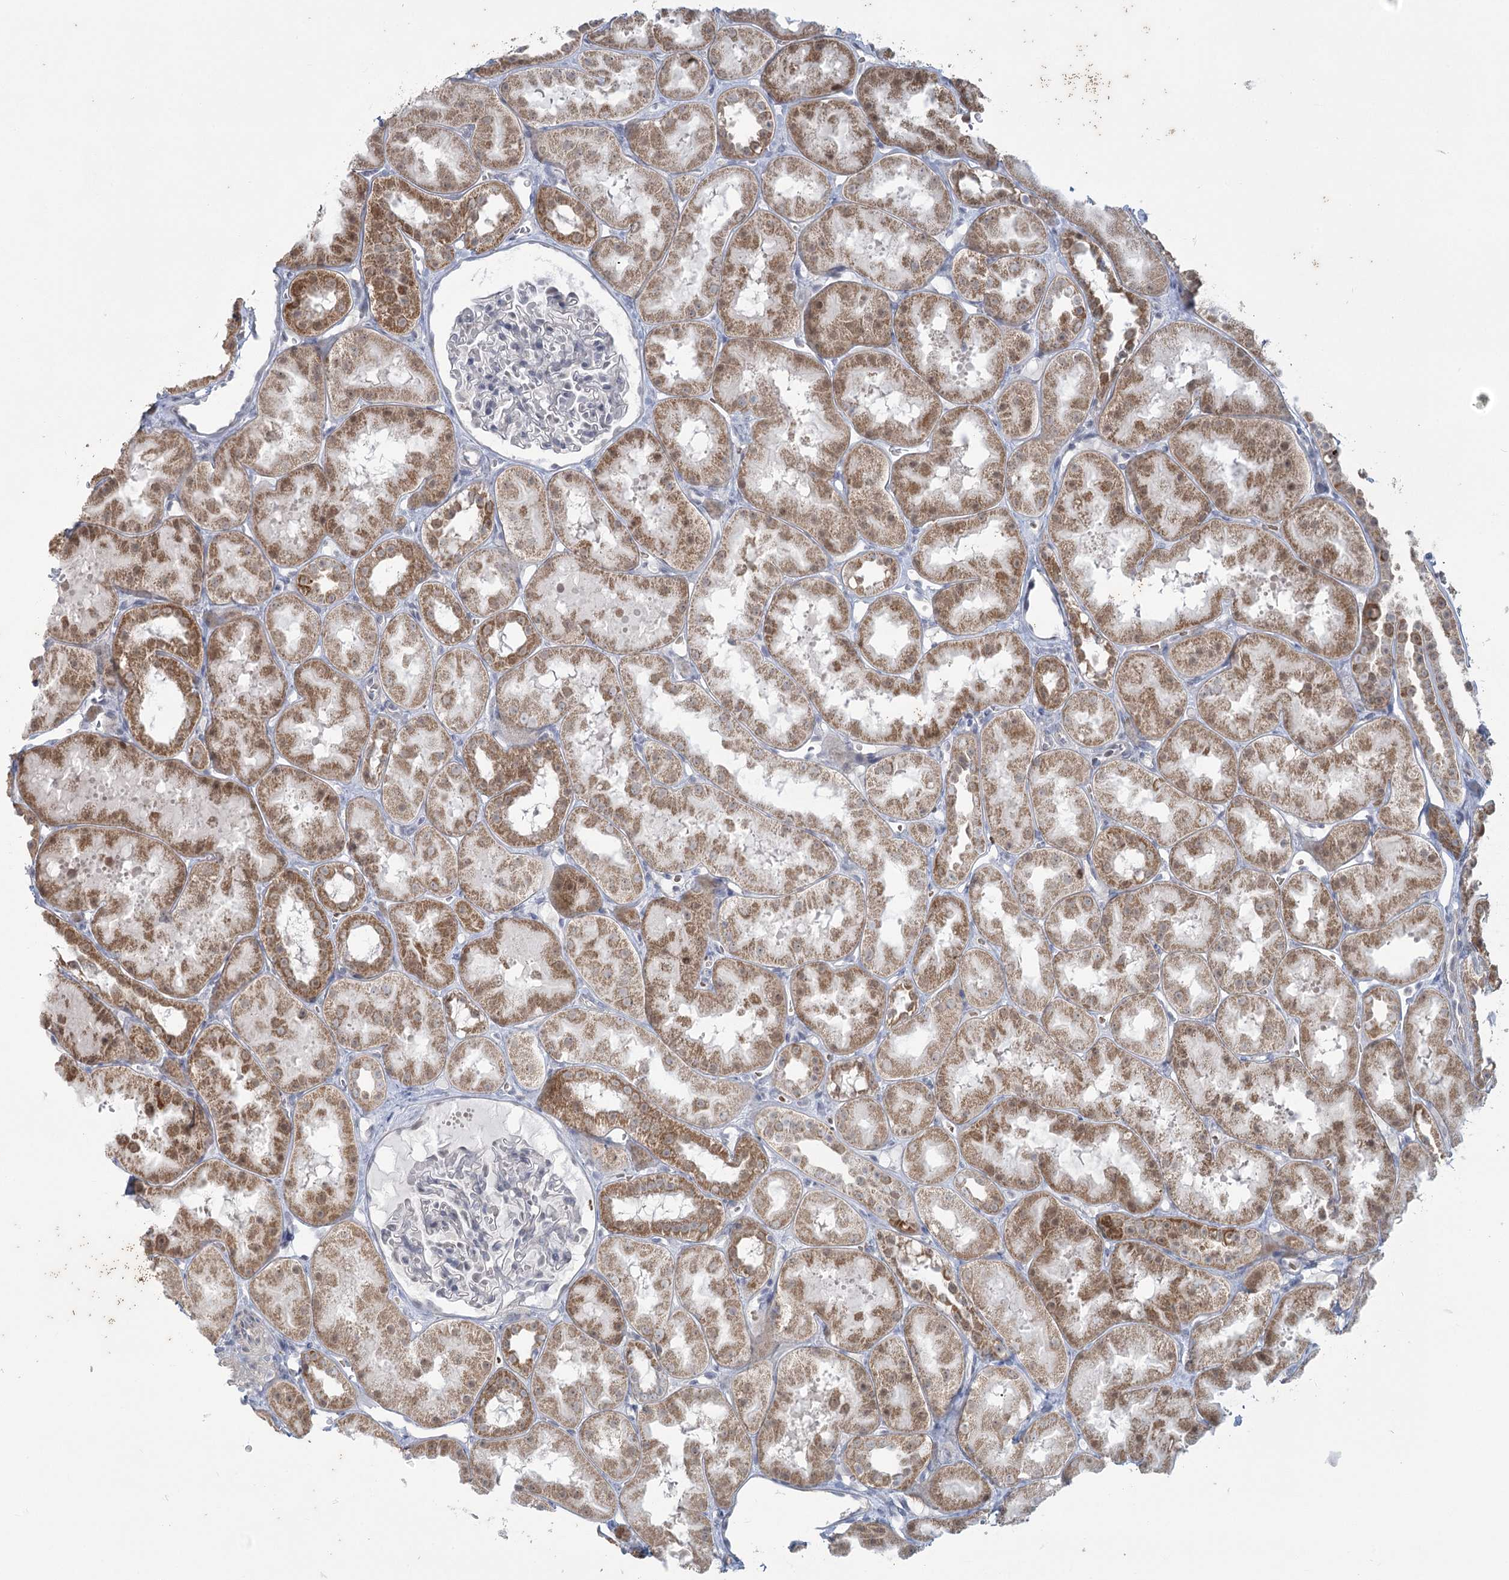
{"staining": {"intensity": "negative", "quantity": "none", "location": "none"}, "tissue": "kidney", "cell_type": "Cells in glomeruli", "image_type": "normal", "snomed": [{"axis": "morphology", "description": "Normal tissue, NOS"}, {"axis": "topography", "description": "Kidney"}, {"axis": "topography", "description": "Urinary bladder"}], "caption": "IHC micrograph of unremarkable human kidney stained for a protein (brown), which shows no expression in cells in glomeruli. (Brightfield microscopy of DAB (3,3'-diaminobenzidine) IHC at high magnification).", "gene": "MTG1", "patient": {"sex": "male", "age": 16}}